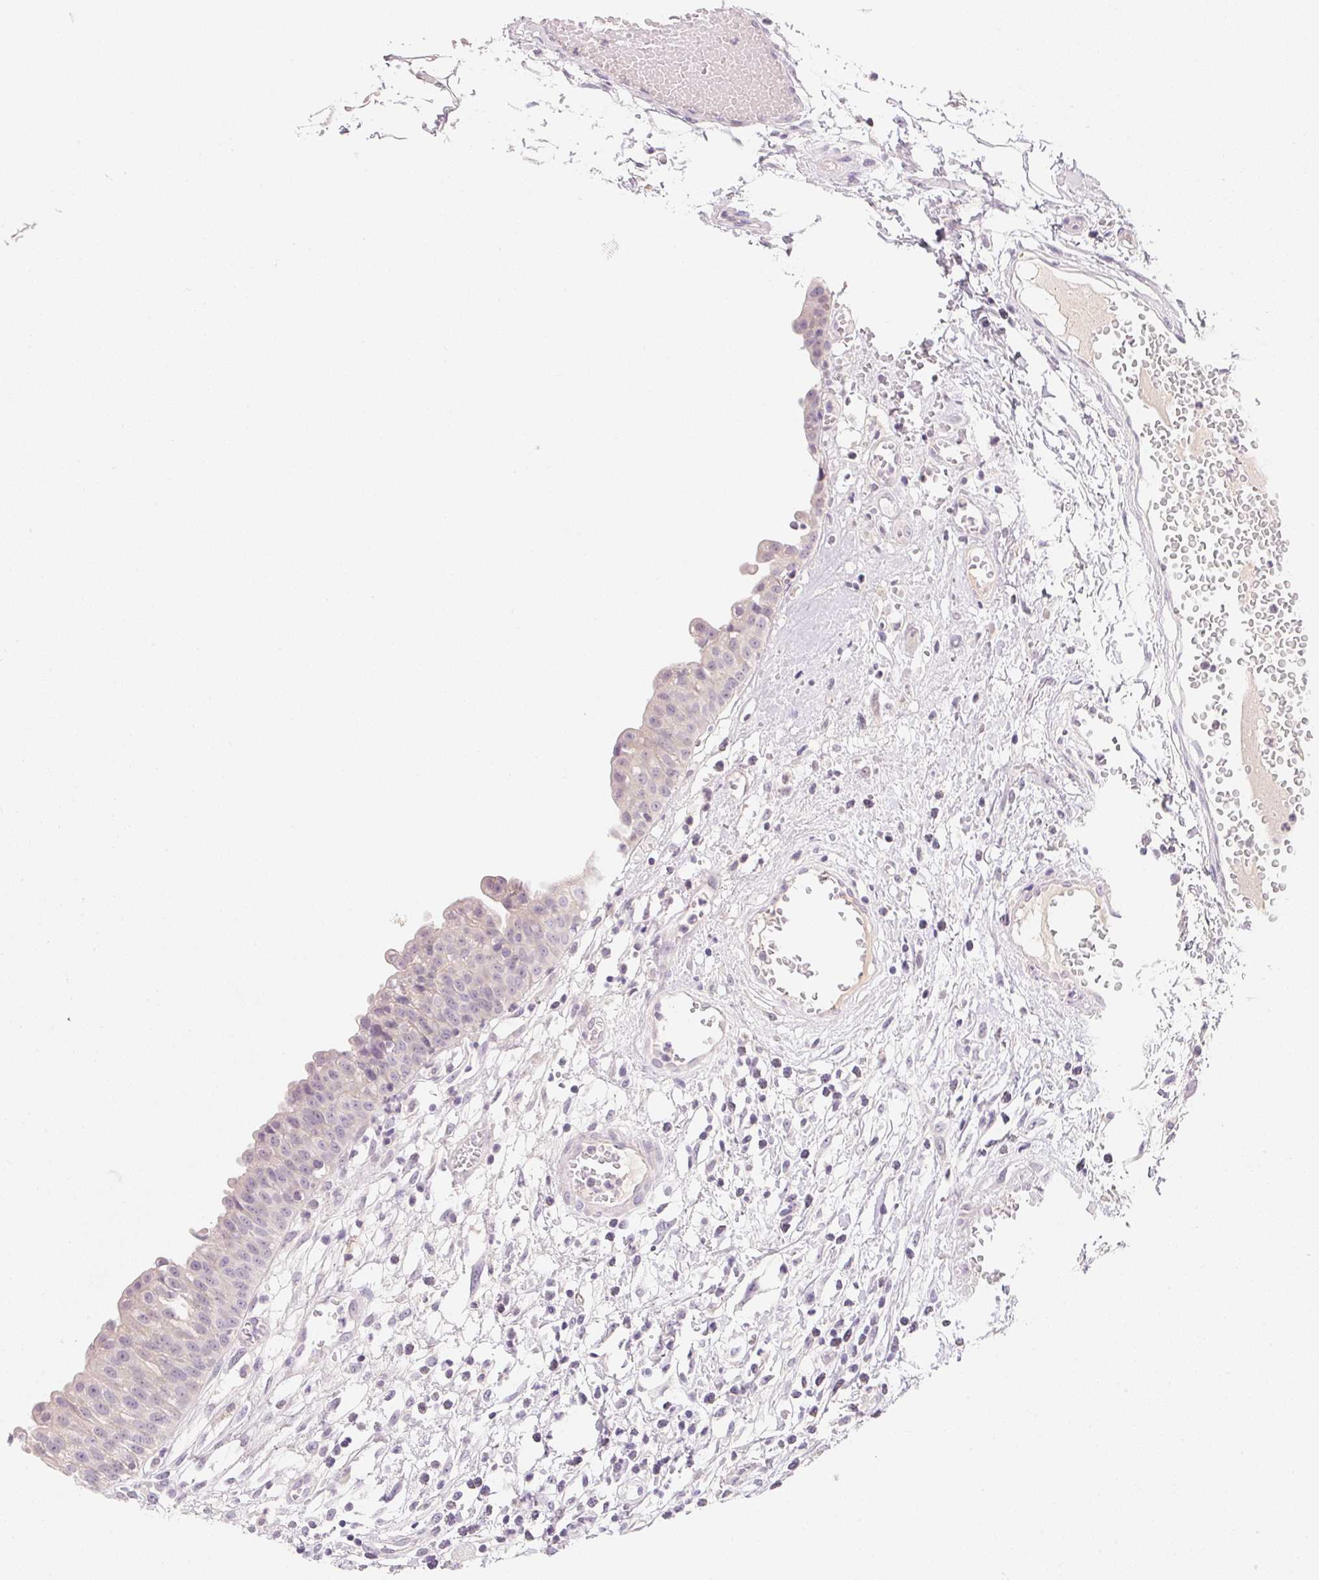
{"staining": {"intensity": "weak", "quantity": "<25%", "location": "cytoplasmic/membranous"}, "tissue": "urinary bladder", "cell_type": "Urothelial cells", "image_type": "normal", "snomed": [{"axis": "morphology", "description": "Normal tissue, NOS"}, {"axis": "topography", "description": "Urinary bladder"}], "caption": "Immunohistochemistry photomicrograph of normal urinary bladder: human urinary bladder stained with DAB (3,3'-diaminobenzidine) displays no significant protein expression in urothelial cells.", "gene": "MCOLN3", "patient": {"sex": "male", "age": 64}}